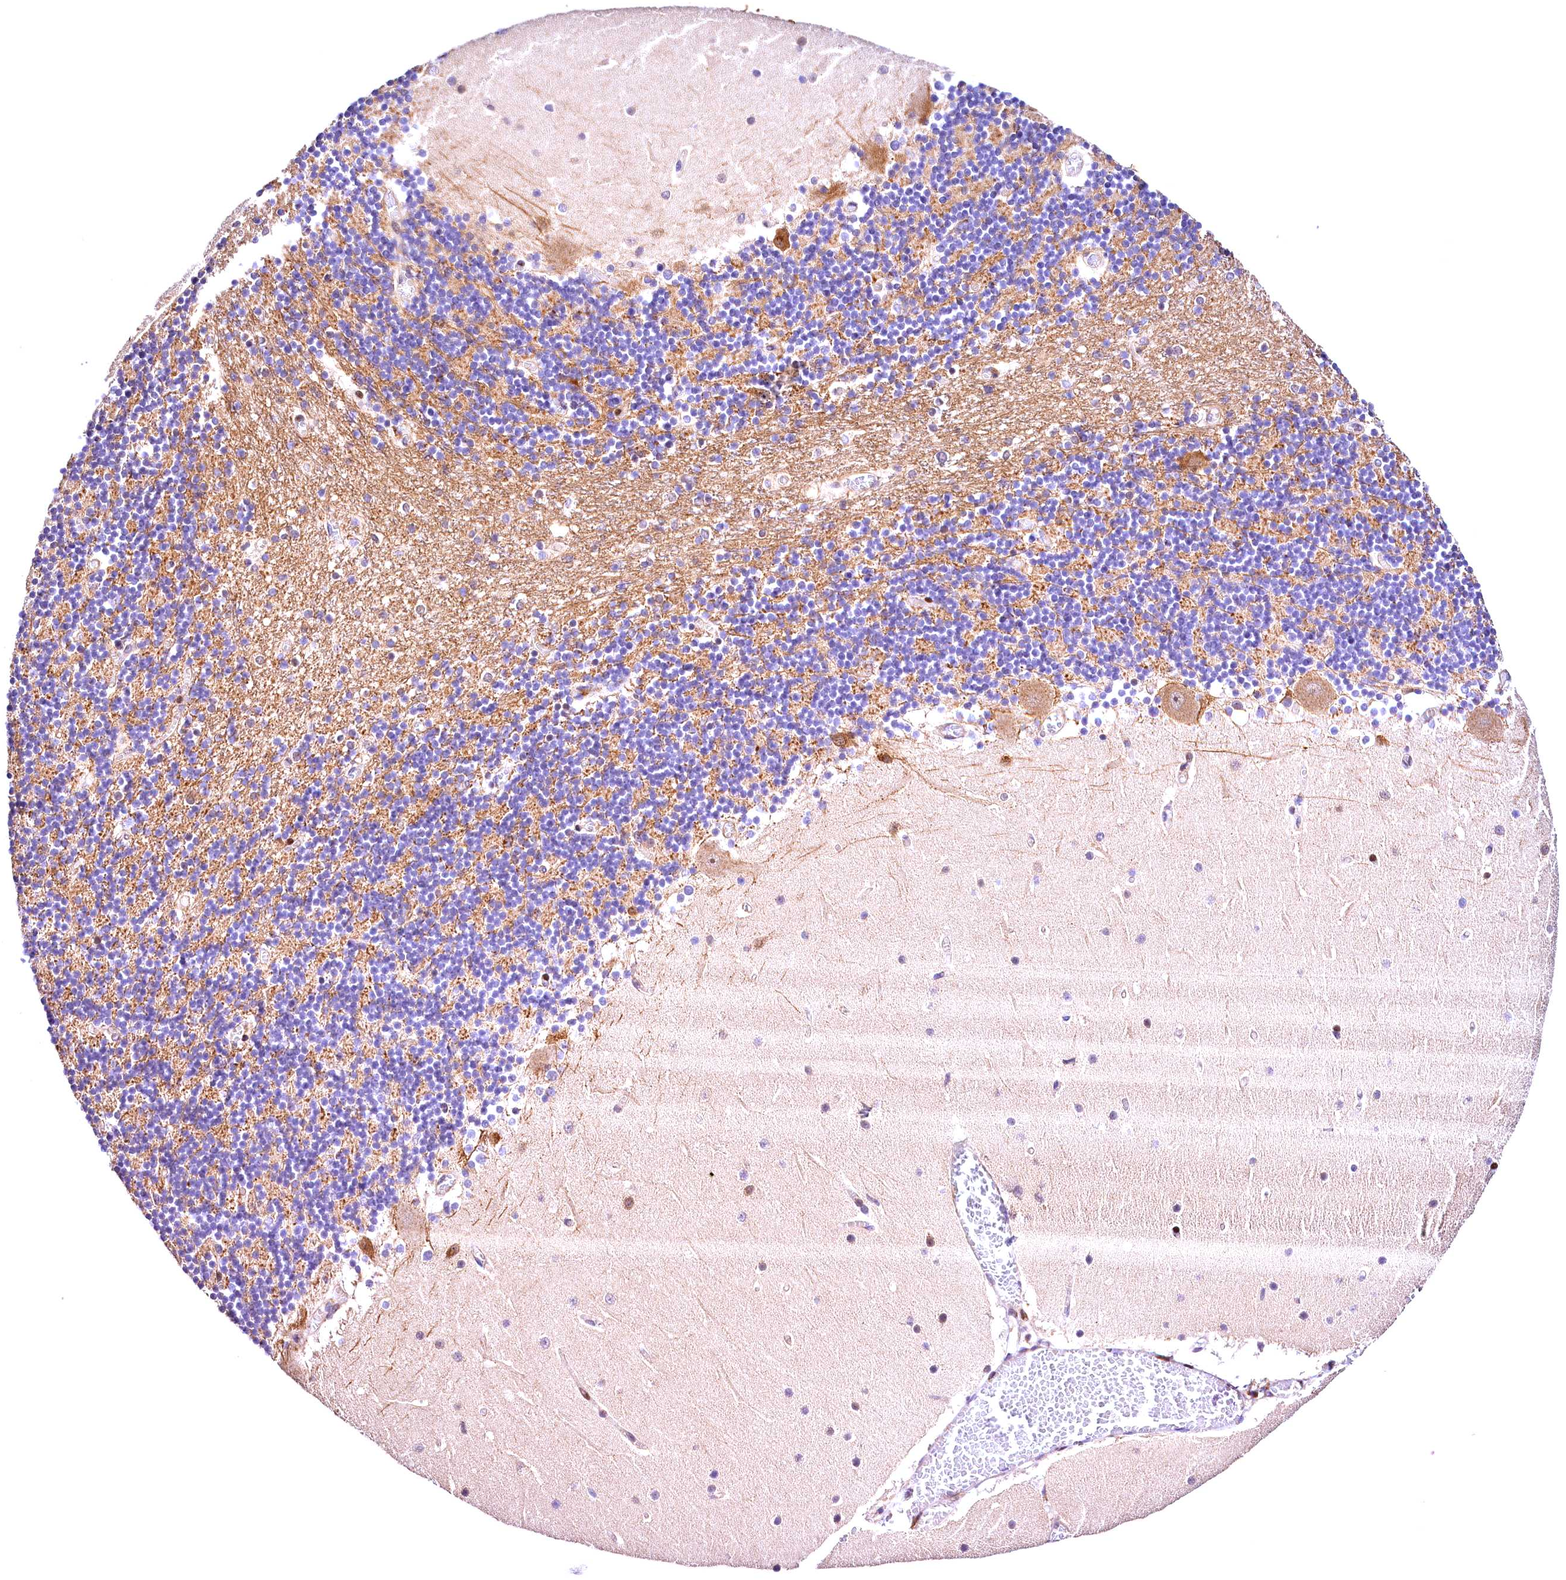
{"staining": {"intensity": "moderate", "quantity": "25%-75%", "location": "cytoplasmic/membranous"}, "tissue": "cerebellum", "cell_type": "Cells in granular layer", "image_type": "normal", "snomed": [{"axis": "morphology", "description": "Normal tissue, NOS"}, {"axis": "topography", "description": "Cerebellum"}], "caption": "Protein analysis of benign cerebellum demonstrates moderate cytoplasmic/membranous positivity in about 25%-75% of cells in granular layer. The staining was performed using DAB (3,3'-diaminobenzidine), with brown indicating positive protein expression. Nuclei are stained blue with hematoxylin.", "gene": "CHORDC1", "patient": {"sex": "female", "age": 28}}